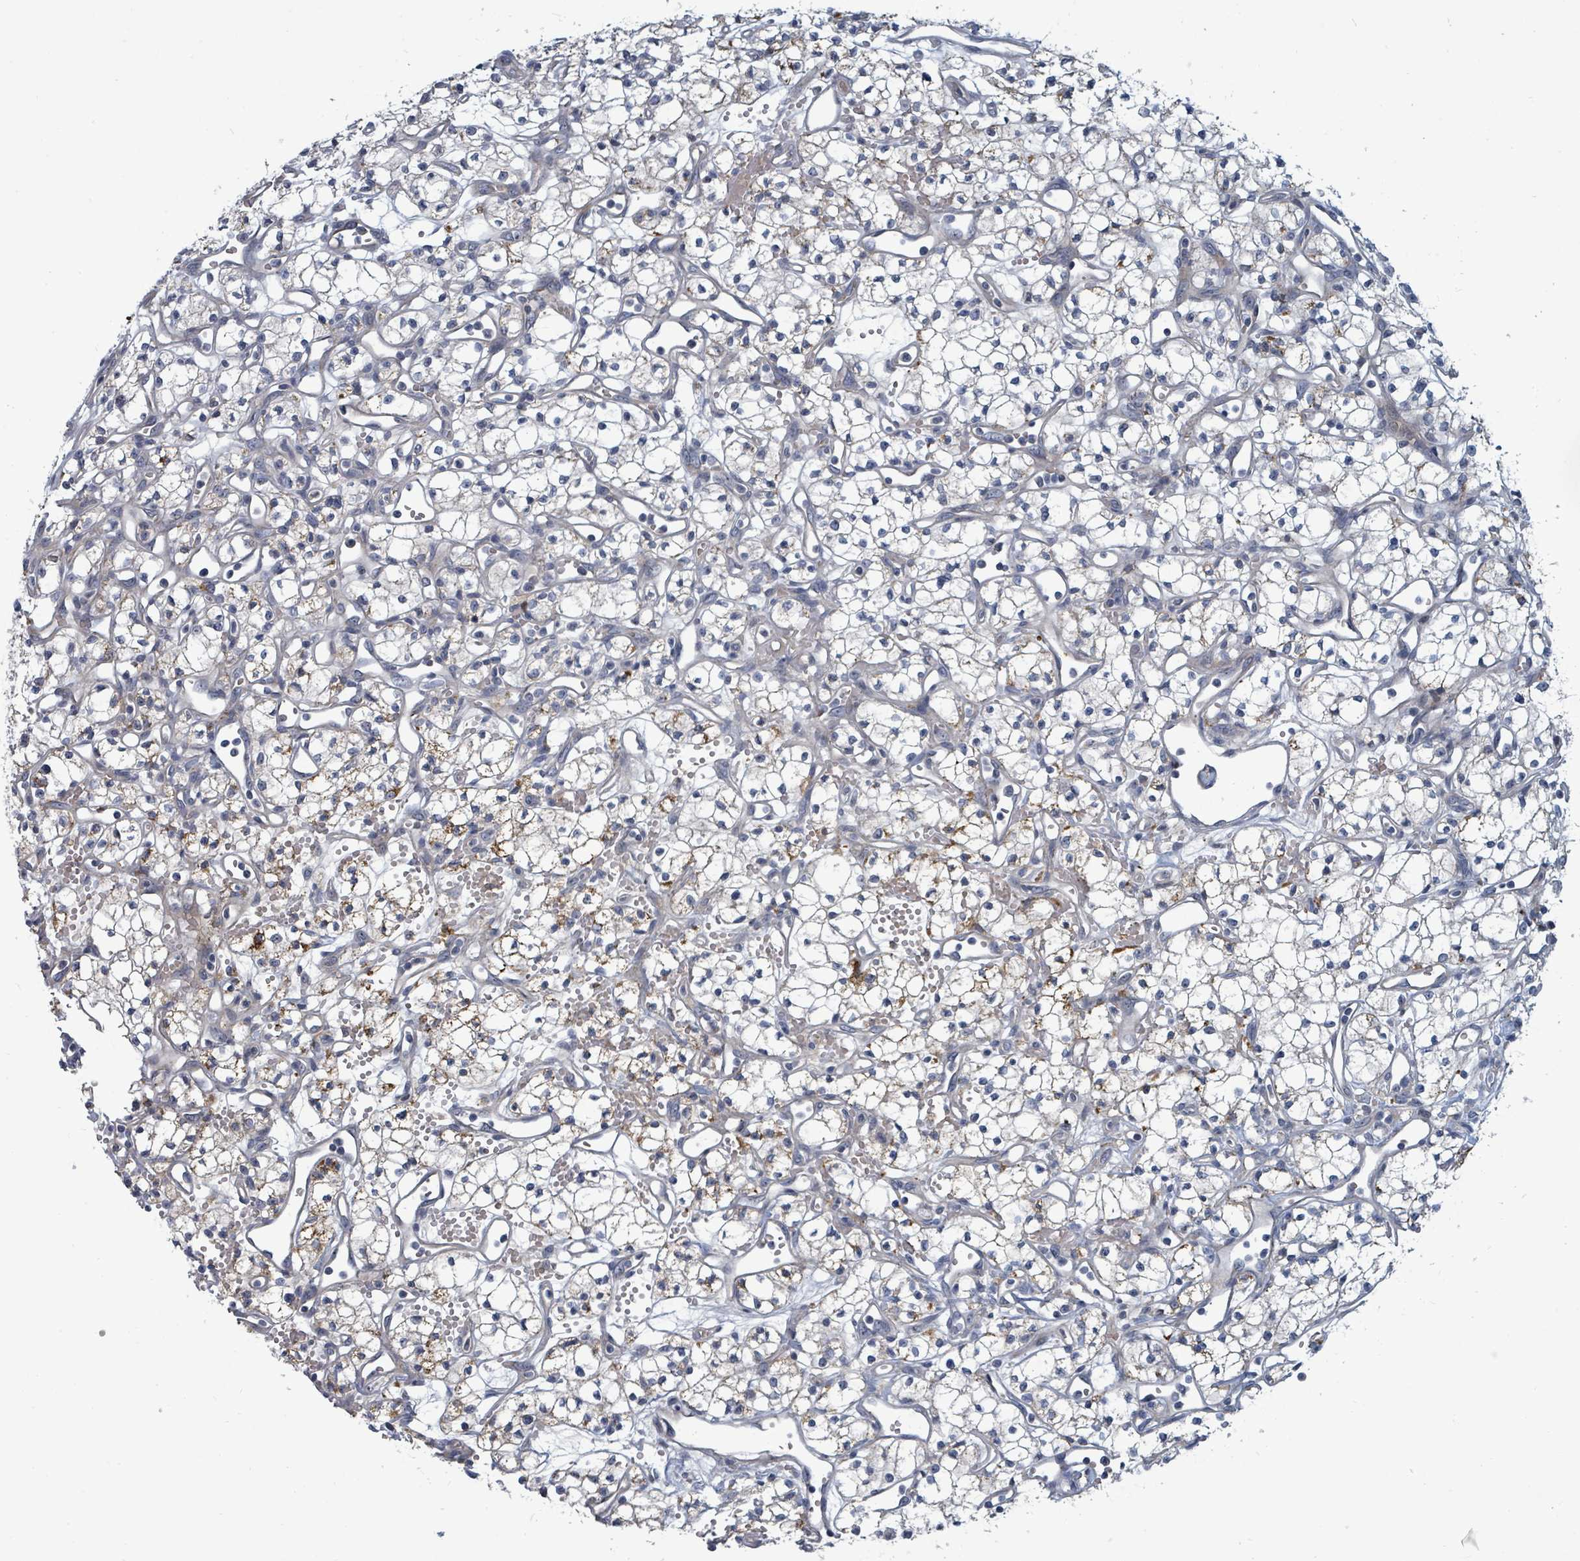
{"staining": {"intensity": "moderate", "quantity": "<25%", "location": "cytoplasmic/membranous"}, "tissue": "renal cancer", "cell_type": "Tumor cells", "image_type": "cancer", "snomed": [{"axis": "morphology", "description": "Adenocarcinoma, NOS"}, {"axis": "topography", "description": "Kidney"}], "caption": "This image exhibits renal cancer (adenocarcinoma) stained with immunohistochemistry (IHC) to label a protein in brown. The cytoplasmic/membranous of tumor cells show moderate positivity for the protein. Nuclei are counter-stained blue.", "gene": "TRDMT1", "patient": {"sex": "male", "age": 59}}